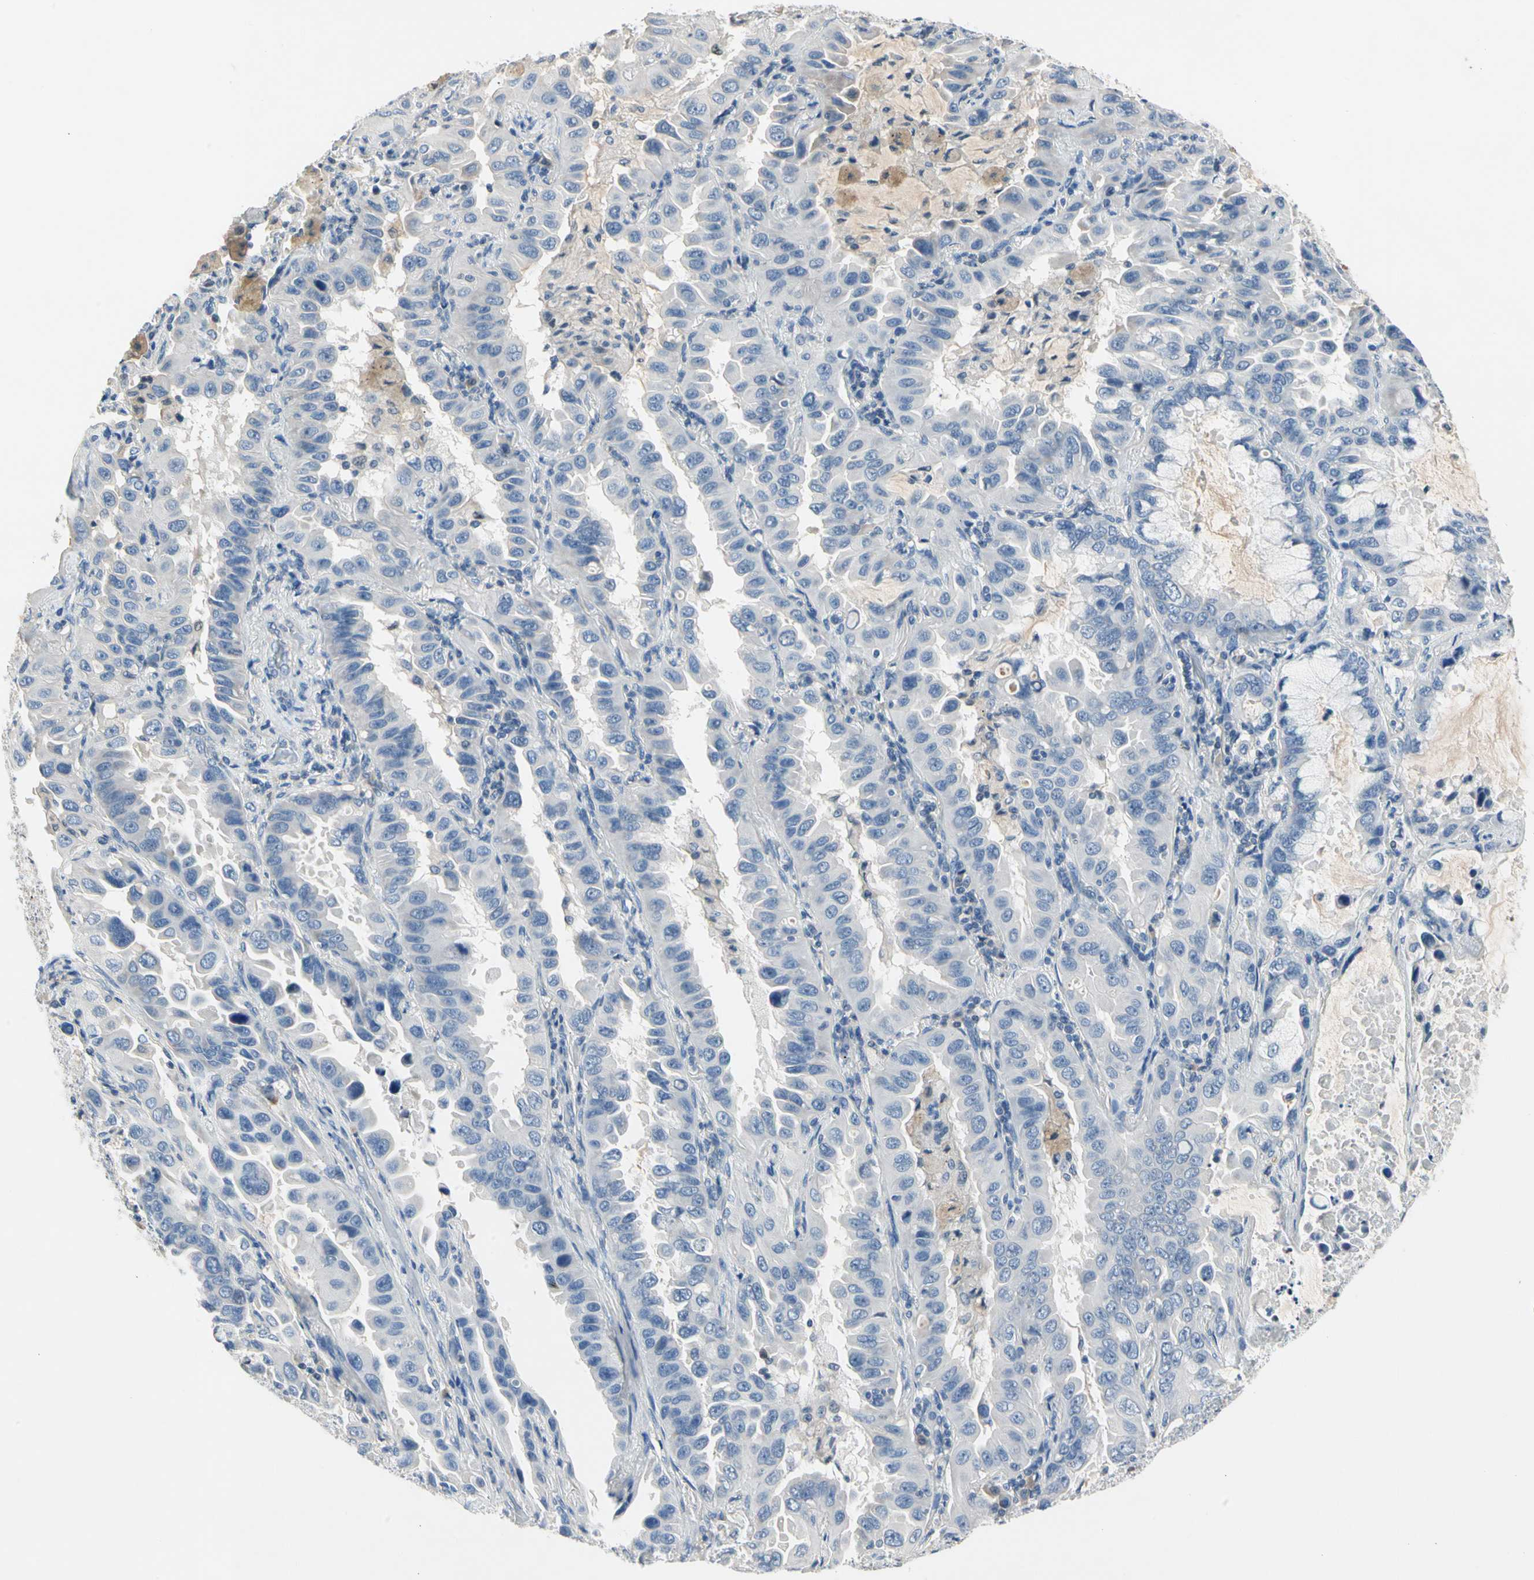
{"staining": {"intensity": "negative", "quantity": "none", "location": "none"}, "tissue": "lung cancer", "cell_type": "Tumor cells", "image_type": "cancer", "snomed": [{"axis": "morphology", "description": "Adenocarcinoma, NOS"}, {"axis": "topography", "description": "Lung"}], "caption": "An immunohistochemistry (IHC) photomicrograph of lung adenocarcinoma is shown. There is no staining in tumor cells of lung adenocarcinoma. (Brightfield microscopy of DAB (3,3'-diaminobenzidine) IHC at high magnification).", "gene": "ECRG4", "patient": {"sex": "male", "age": 64}}